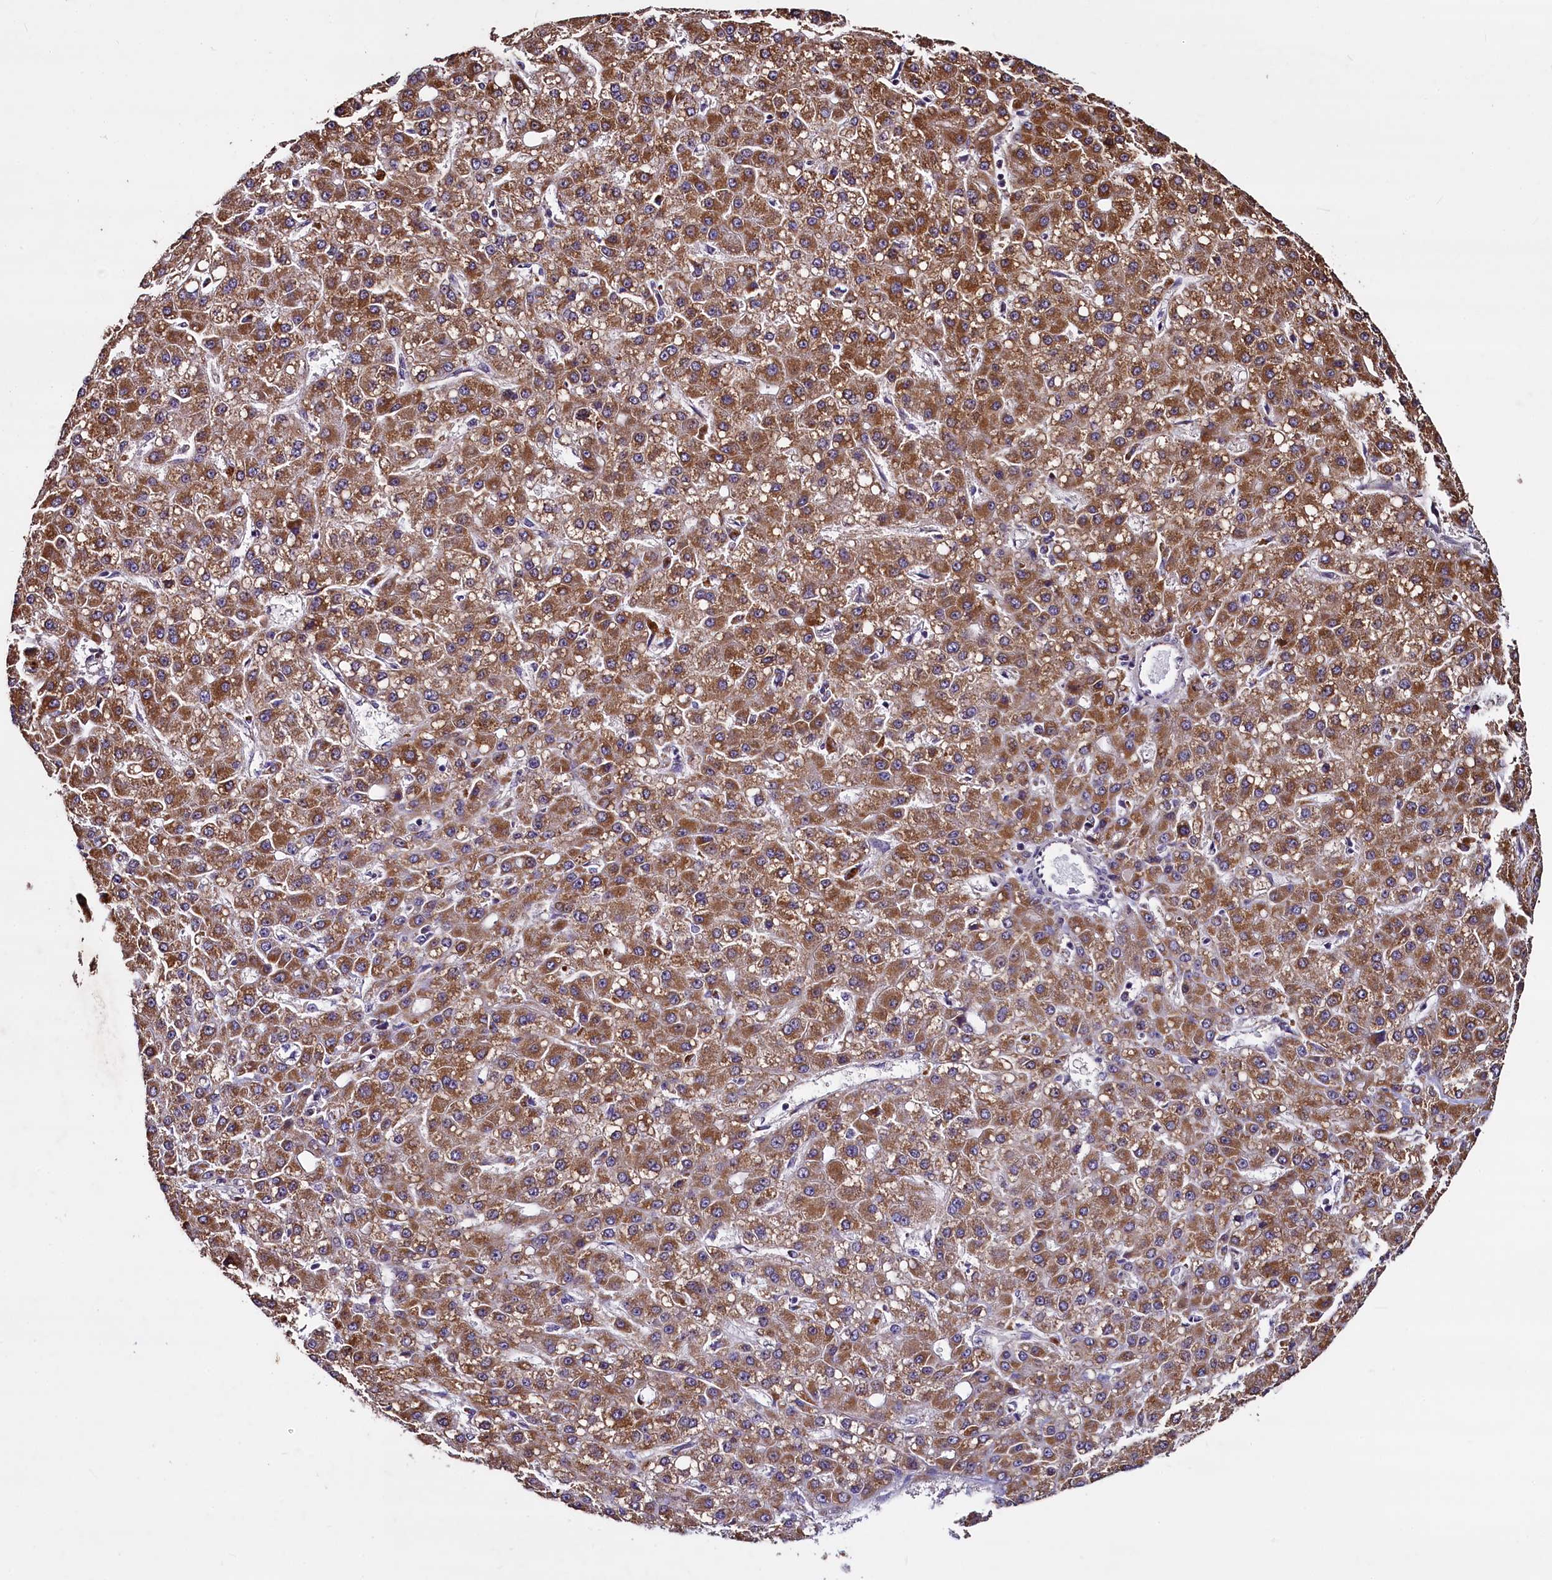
{"staining": {"intensity": "strong", "quantity": "25%-75%", "location": "cytoplasmic/membranous"}, "tissue": "liver cancer", "cell_type": "Tumor cells", "image_type": "cancer", "snomed": [{"axis": "morphology", "description": "Carcinoma, Hepatocellular, NOS"}, {"axis": "topography", "description": "Liver"}], "caption": "High-power microscopy captured an IHC histopathology image of liver cancer (hepatocellular carcinoma), revealing strong cytoplasmic/membranous positivity in about 25%-75% of tumor cells.", "gene": "COQ9", "patient": {"sex": "male", "age": 67}}